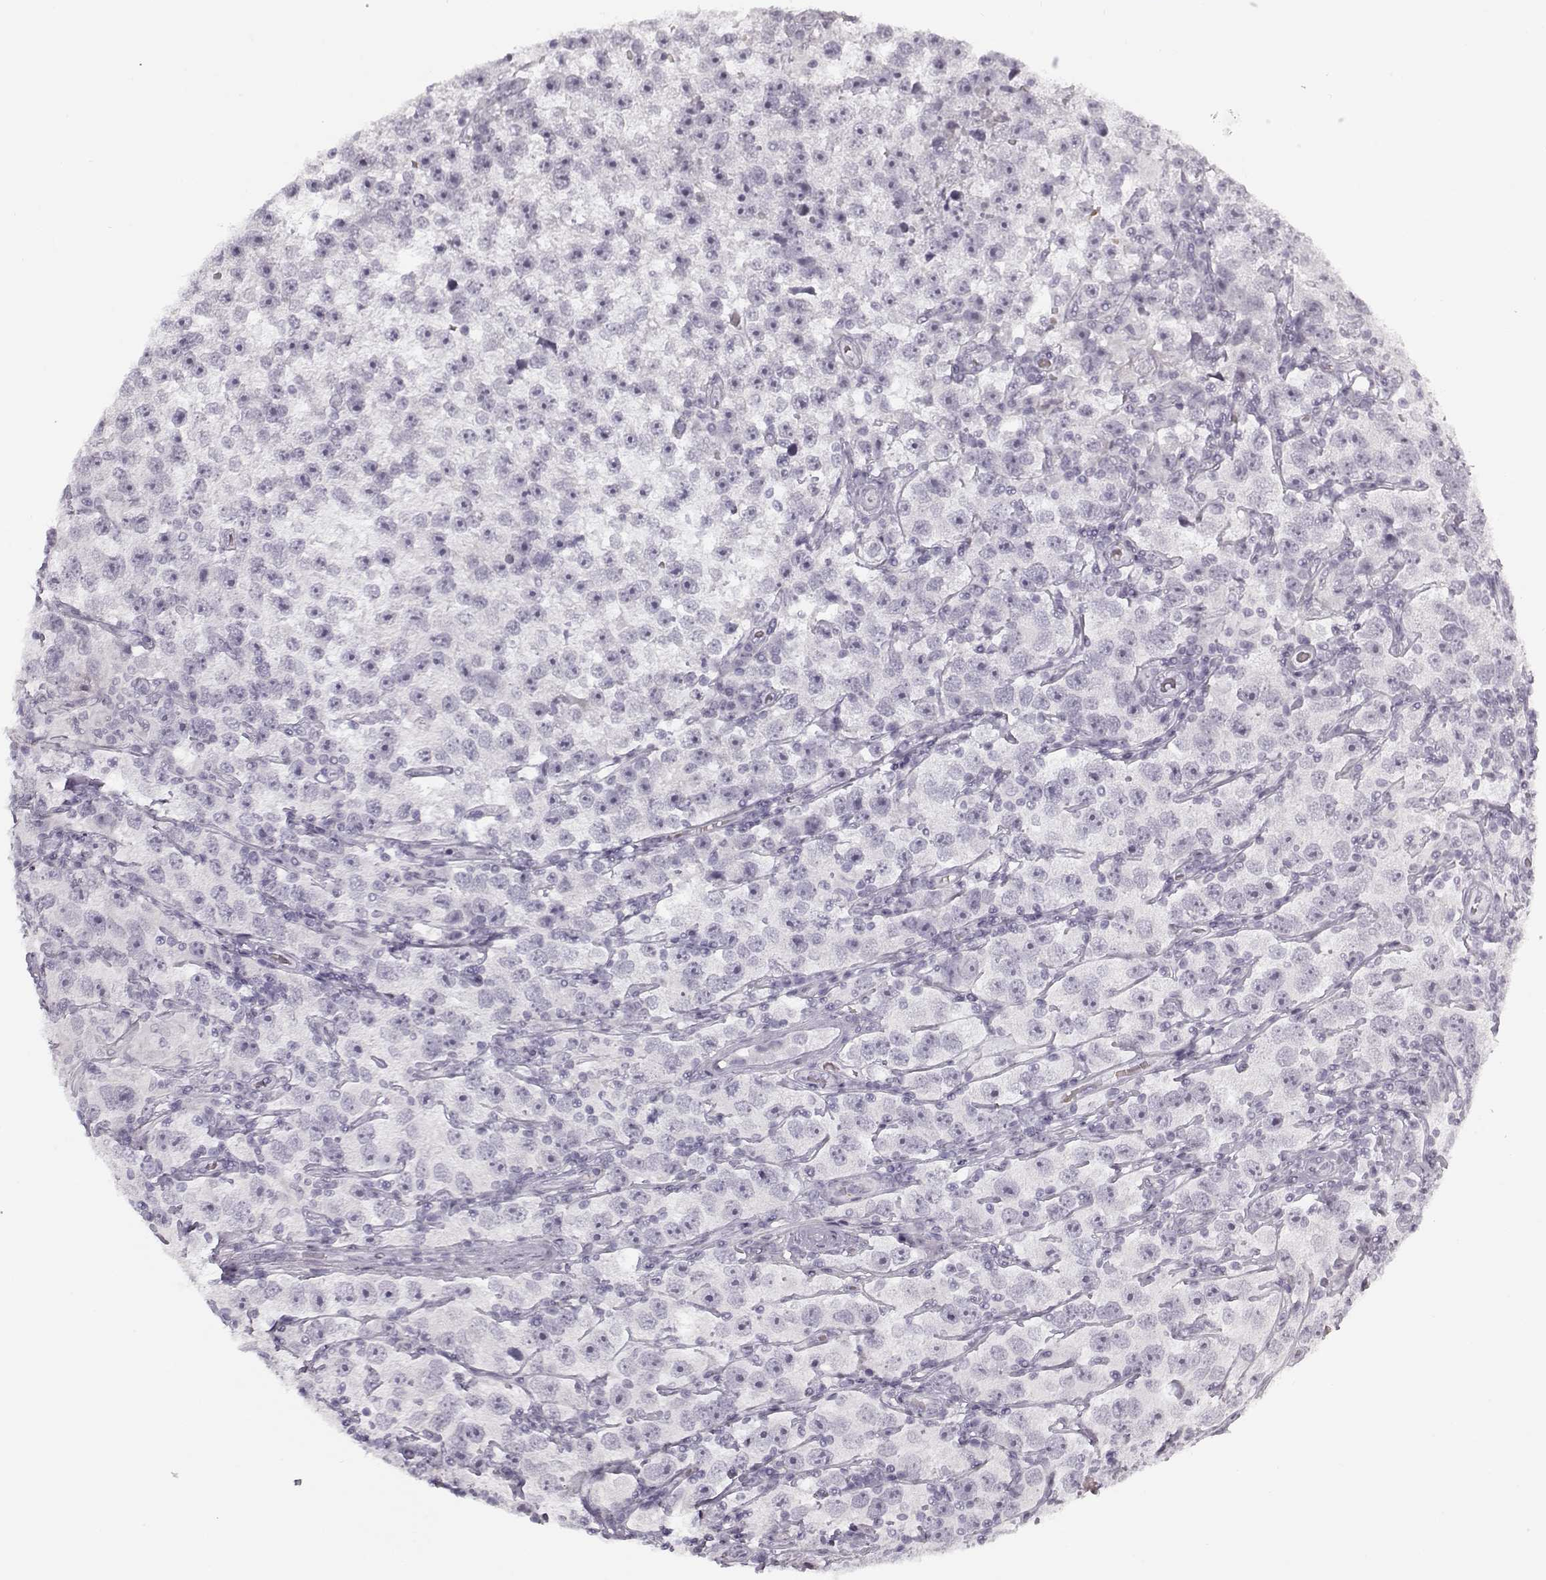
{"staining": {"intensity": "negative", "quantity": "none", "location": "none"}, "tissue": "testis cancer", "cell_type": "Tumor cells", "image_type": "cancer", "snomed": [{"axis": "morphology", "description": "Seminoma, NOS"}, {"axis": "topography", "description": "Testis"}], "caption": "A photomicrograph of testis cancer stained for a protein exhibits no brown staining in tumor cells.", "gene": "SNCA", "patient": {"sex": "male", "age": 26}}